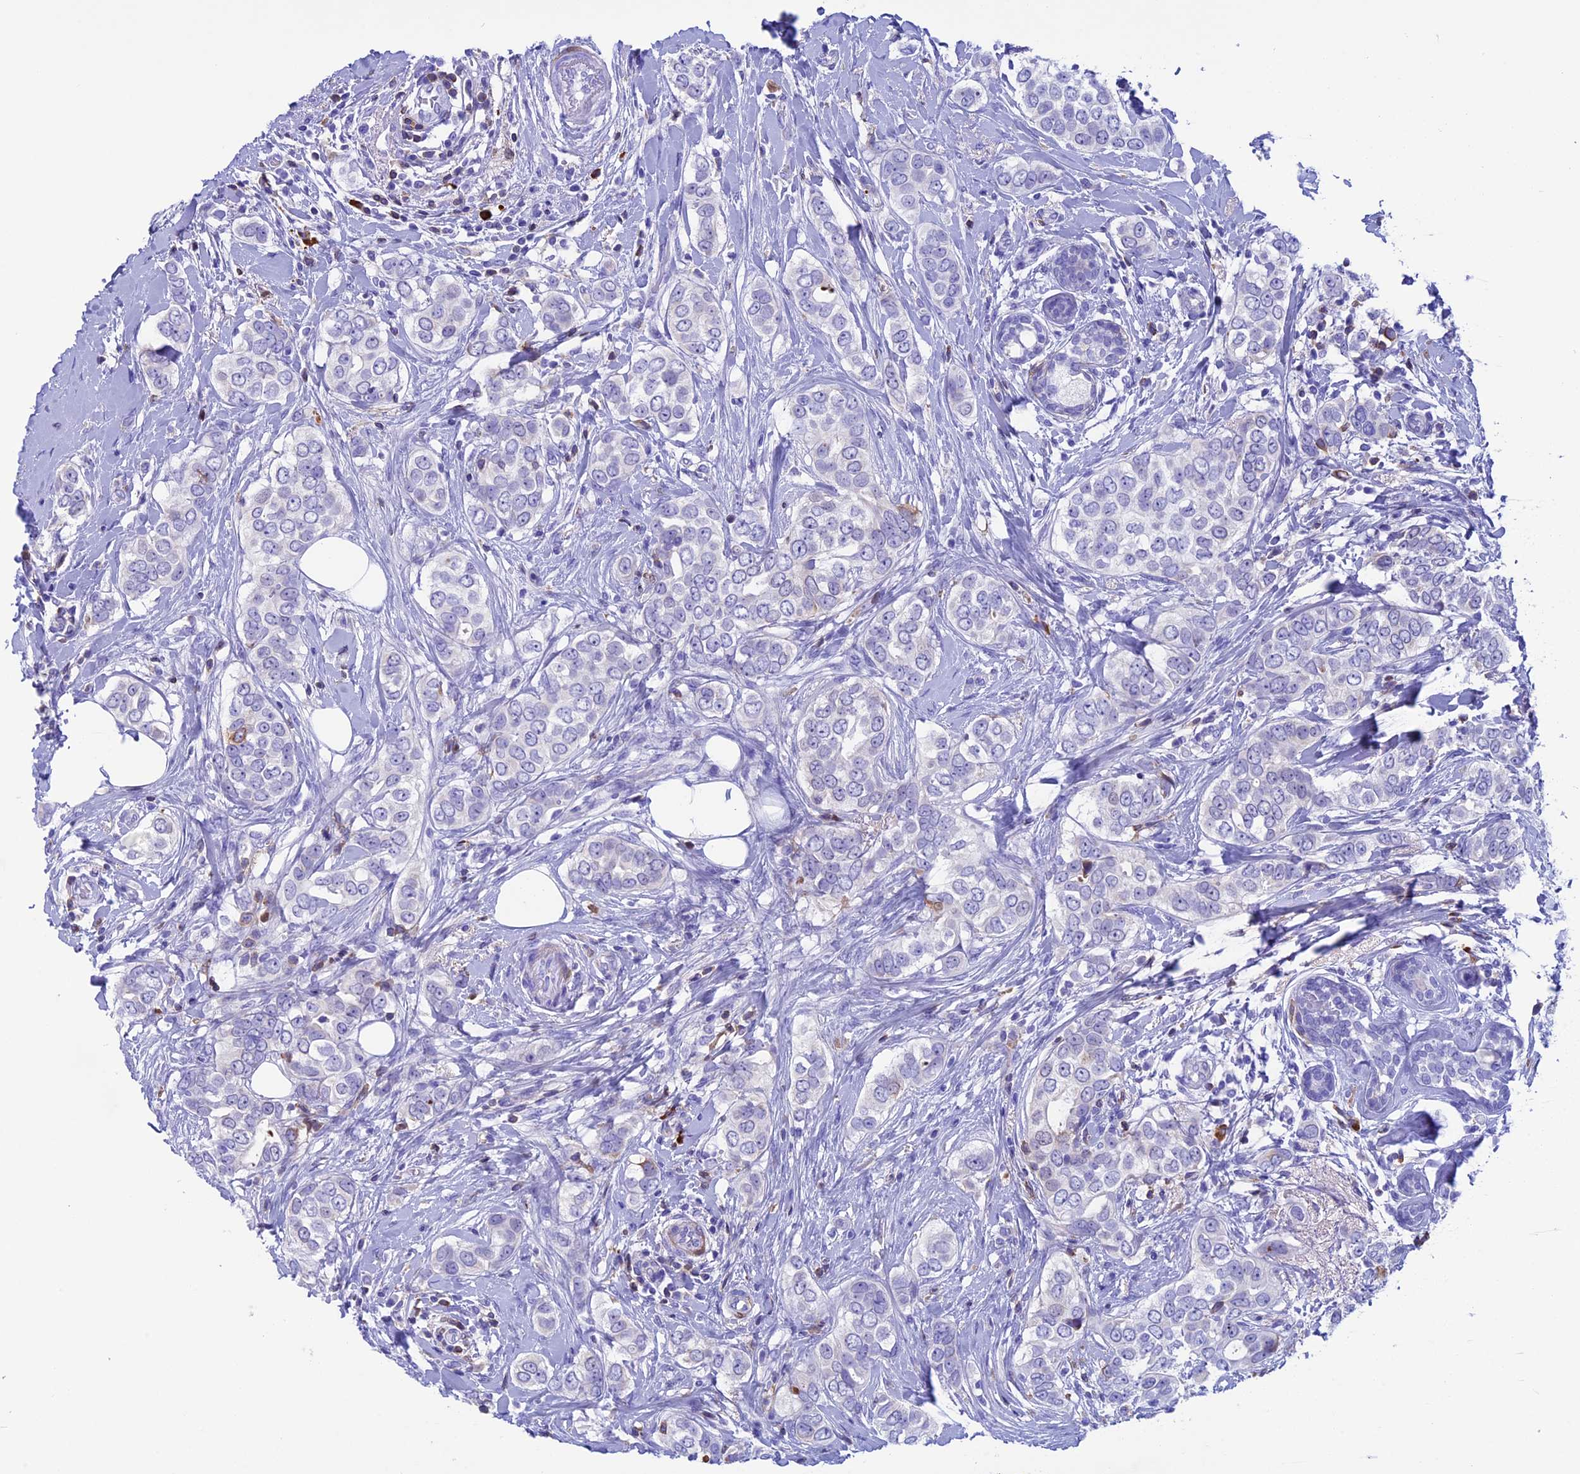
{"staining": {"intensity": "negative", "quantity": "none", "location": "none"}, "tissue": "breast cancer", "cell_type": "Tumor cells", "image_type": "cancer", "snomed": [{"axis": "morphology", "description": "Lobular carcinoma"}, {"axis": "topography", "description": "Breast"}], "caption": "Tumor cells are negative for protein expression in human lobular carcinoma (breast).", "gene": "IGSF6", "patient": {"sex": "female", "age": 51}}